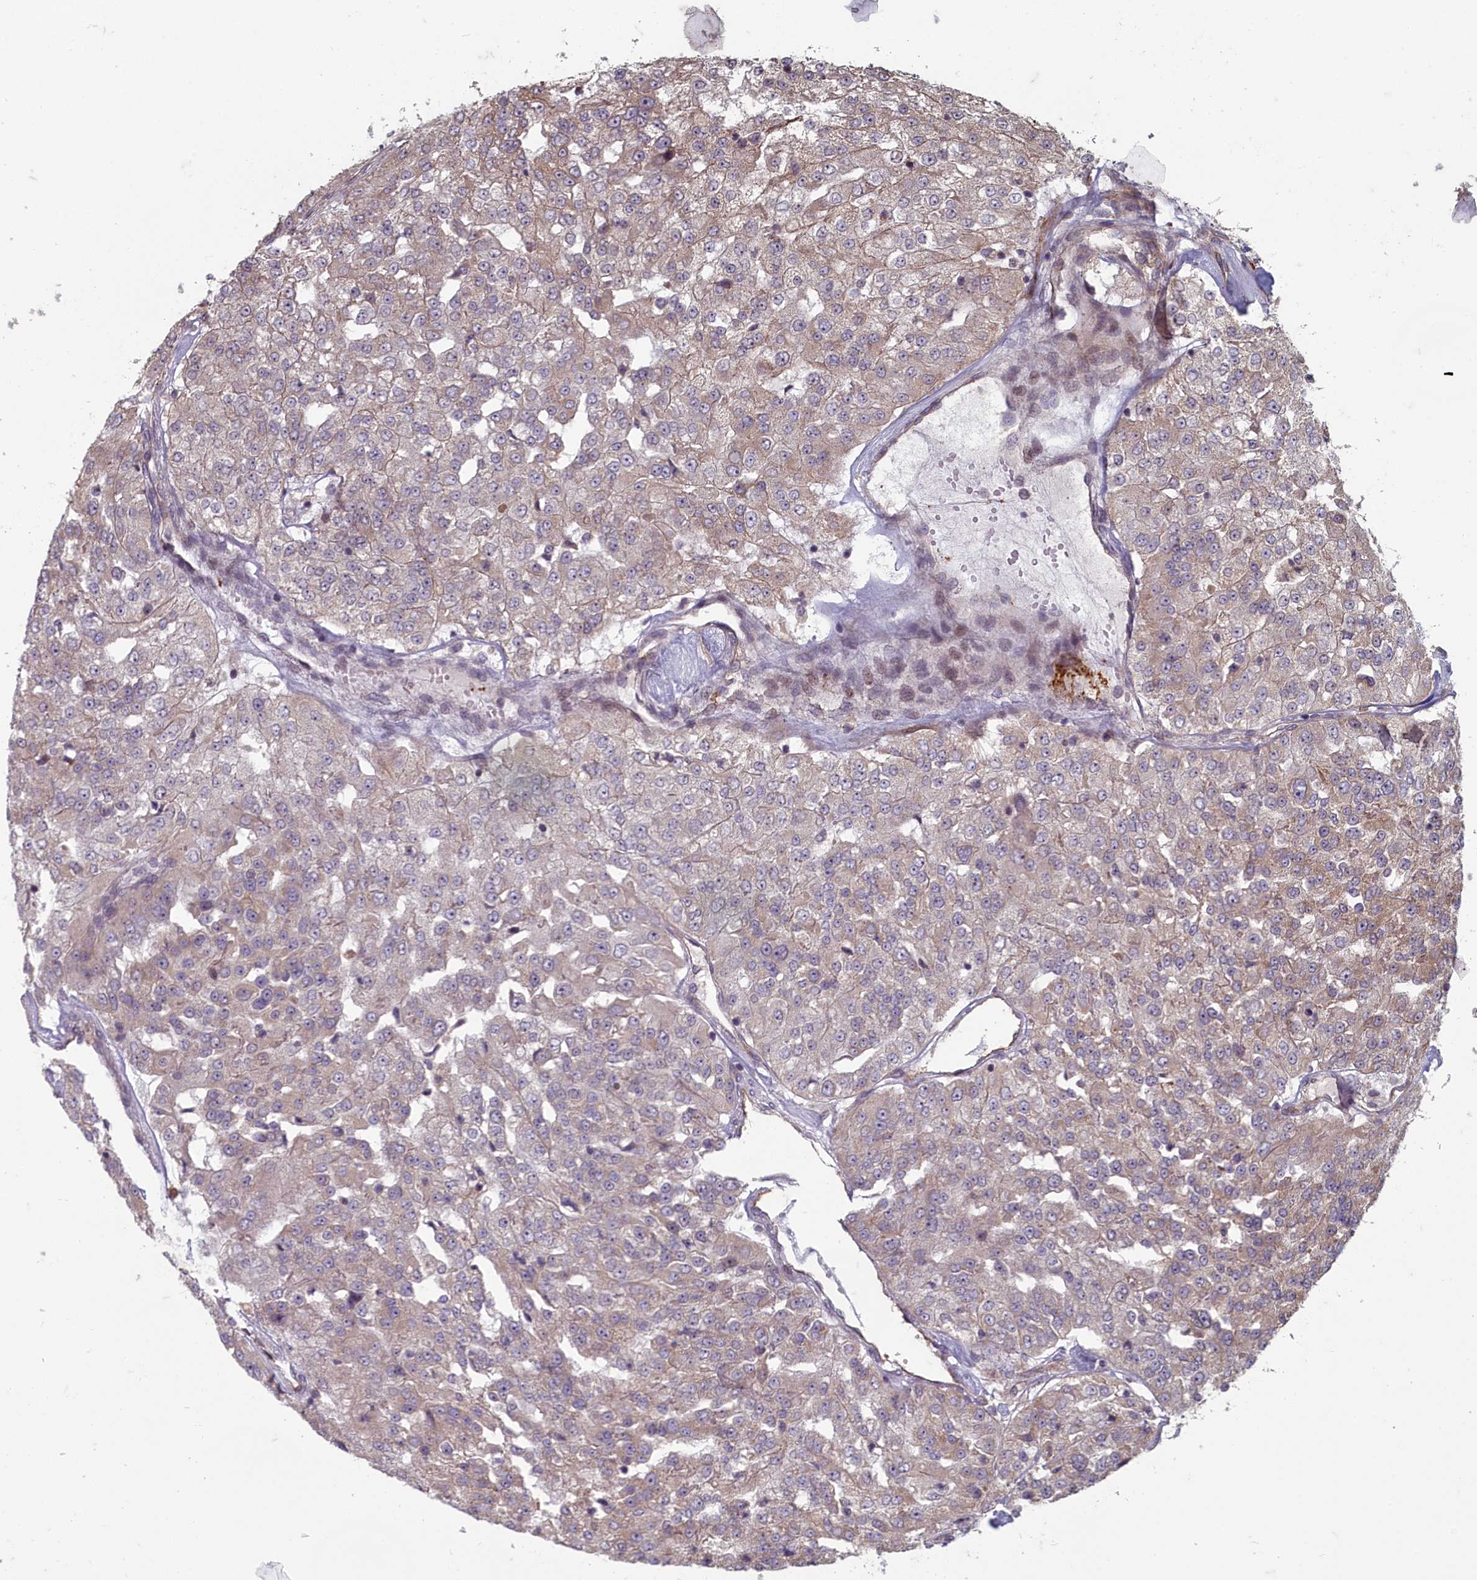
{"staining": {"intensity": "weak", "quantity": "<25%", "location": "cytoplasmic/membranous"}, "tissue": "renal cancer", "cell_type": "Tumor cells", "image_type": "cancer", "snomed": [{"axis": "morphology", "description": "Adenocarcinoma, NOS"}, {"axis": "topography", "description": "Kidney"}], "caption": "IHC micrograph of renal cancer (adenocarcinoma) stained for a protein (brown), which demonstrates no staining in tumor cells.", "gene": "TSPYL4", "patient": {"sex": "female", "age": 63}}